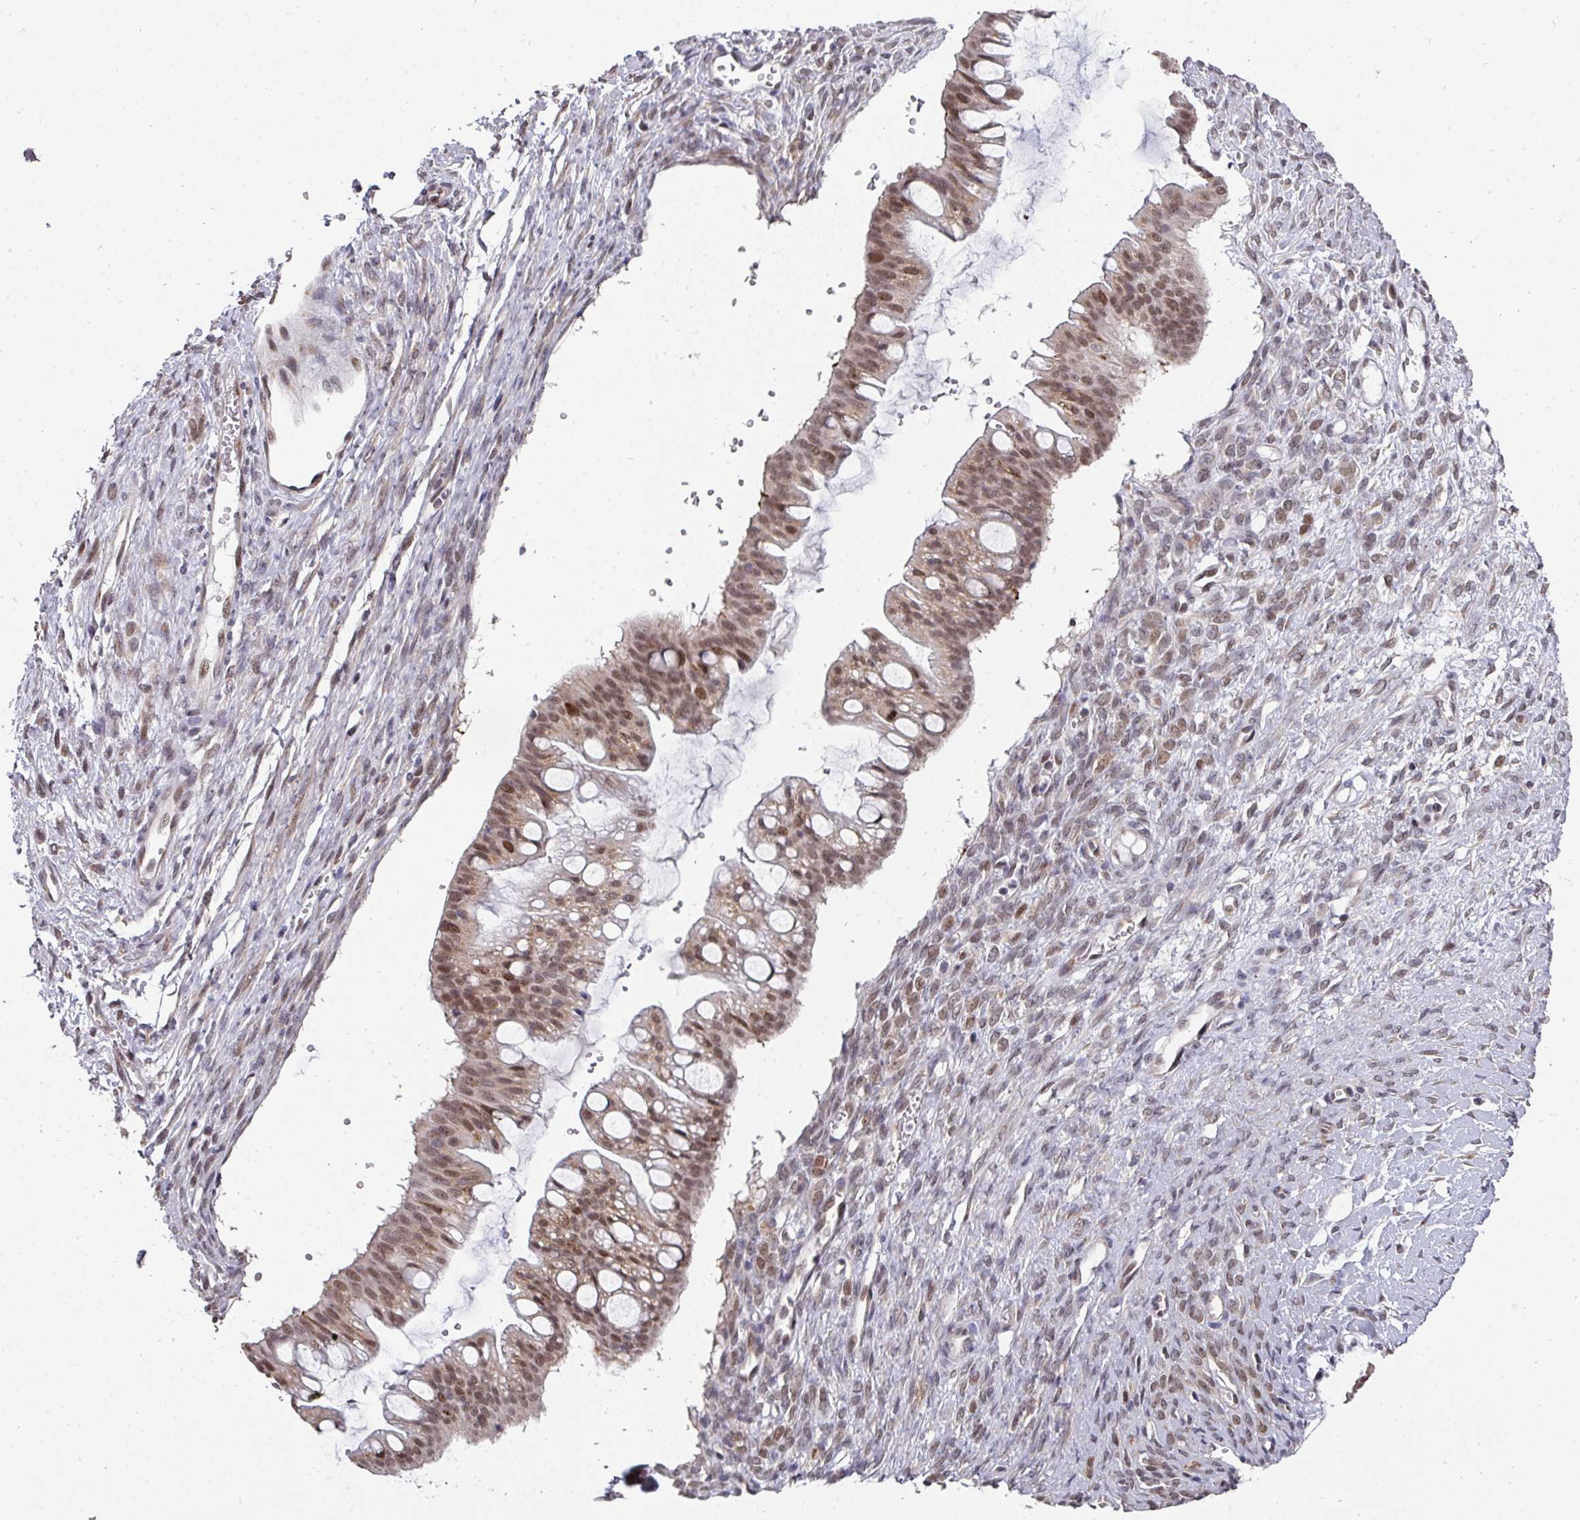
{"staining": {"intensity": "moderate", "quantity": ">75%", "location": "nuclear"}, "tissue": "ovarian cancer", "cell_type": "Tumor cells", "image_type": "cancer", "snomed": [{"axis": "morphology", "description": "Cystadenocarcinoma, mucinous, NOS"}, {"axis": "topography", "description": "Ovary"}], "caption": "Ovarian cancer (mucinous cystadenocarcinoma) stained with DAB immunohistochemistry displays medium levels of moderate nuclear positivity in approximately >75% of tumor cells.", "gene": "C18orf25", "patient": {"sex": "female", "age": 73}}